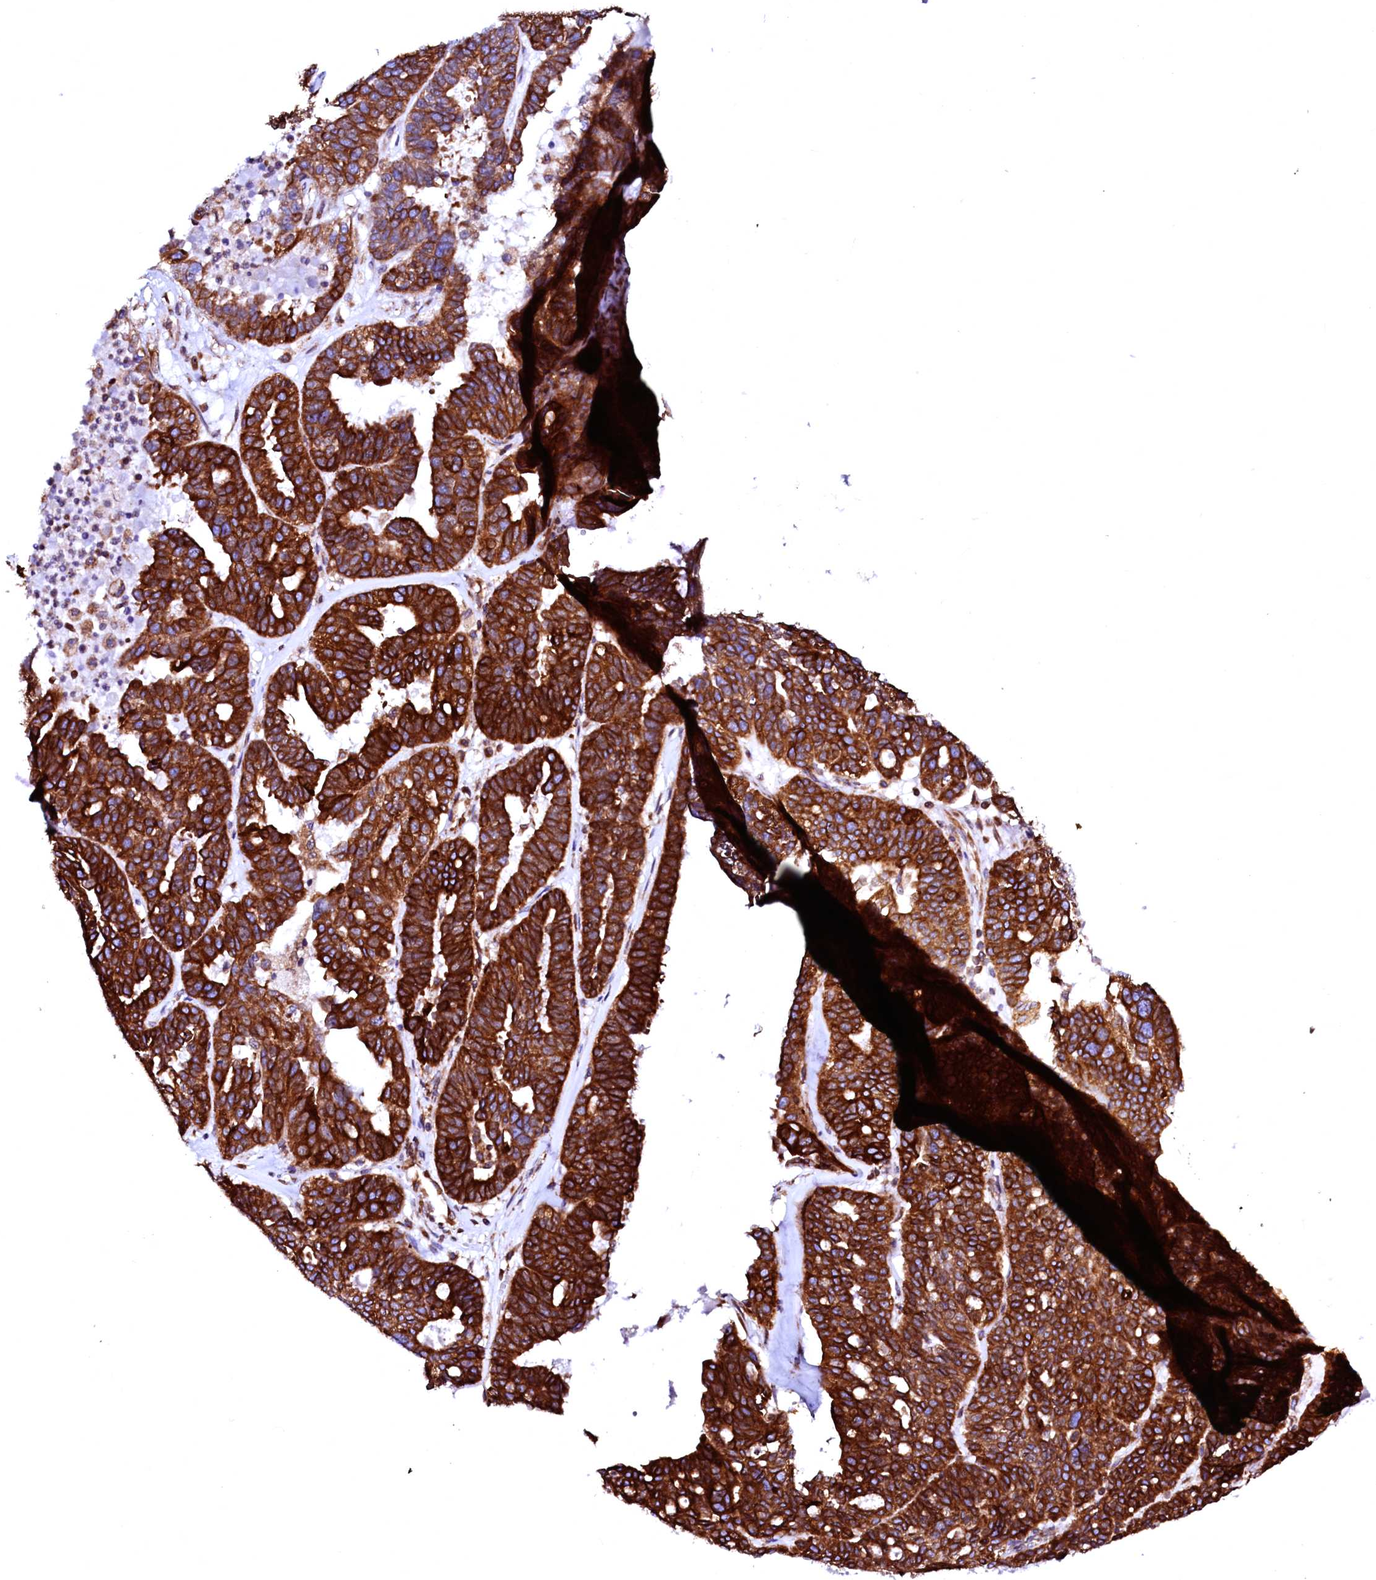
{"staining": {"intensity": "strong", "quantity": ">75%", "location": "cytoplasmic/membranous"}, "tissue": "ovarian cancer", "cell_type": "Tumor cells", "image_type": "cancer", "snomed": [{"axis": "morphology", "description": "Cystadenocarcinoma, serous, NOS"}, {"axis": "topography", "description": "Ovary"}], "caption": "Ovarian cancer tissue demonstrates strong cytoplasmic/membranous staining in approximately >75% of tumor cells, visualized by immunohistochemistry.", "gene": "DERL1", "patient": {"sex": "female", "age": 59}}